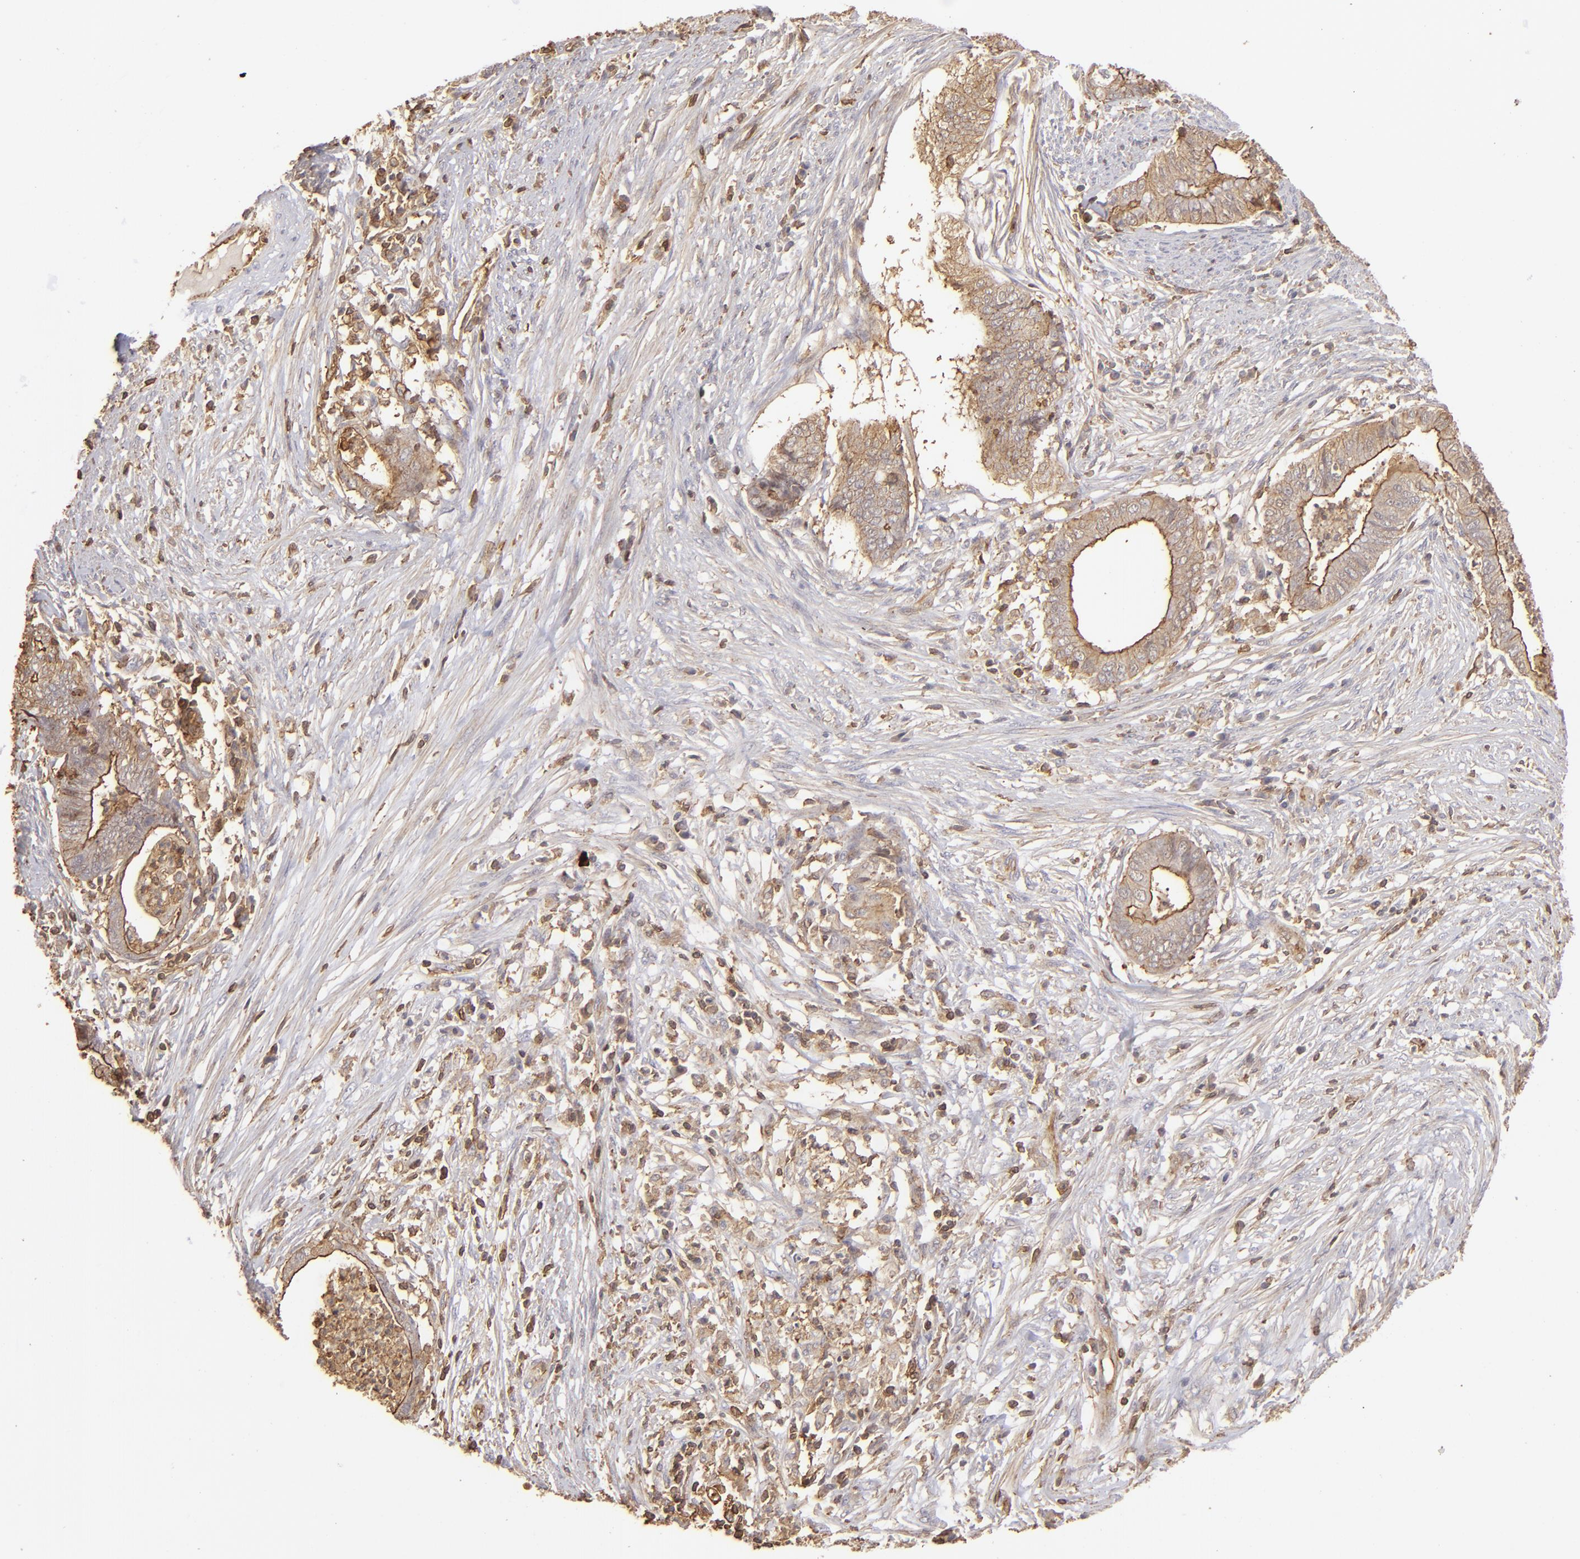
{"staining": {"intensity": "moderate", "quantity": ">75%", "location": "cytoplasmic/membranous"}, "tissue": "endometrial cancer", "cell_type": "Tumor cells", "image_type": "cancer", "snomed": [{"axis": "morphology", "description": "Necrosis, NOS"}, {"axis": "morphology", "description": "Adenocarcinoma, NOS"}, {"axis": "topography", "description": "Endometrium"}], "caption": "A photomicrograph of endometrial adenocarcinoma stained for a protein exhibits moderate cytoplasmic/membranous brown staining in tumor cells.", "gene": "ACTB", "patient": {"sex": "female", "age": 79}}